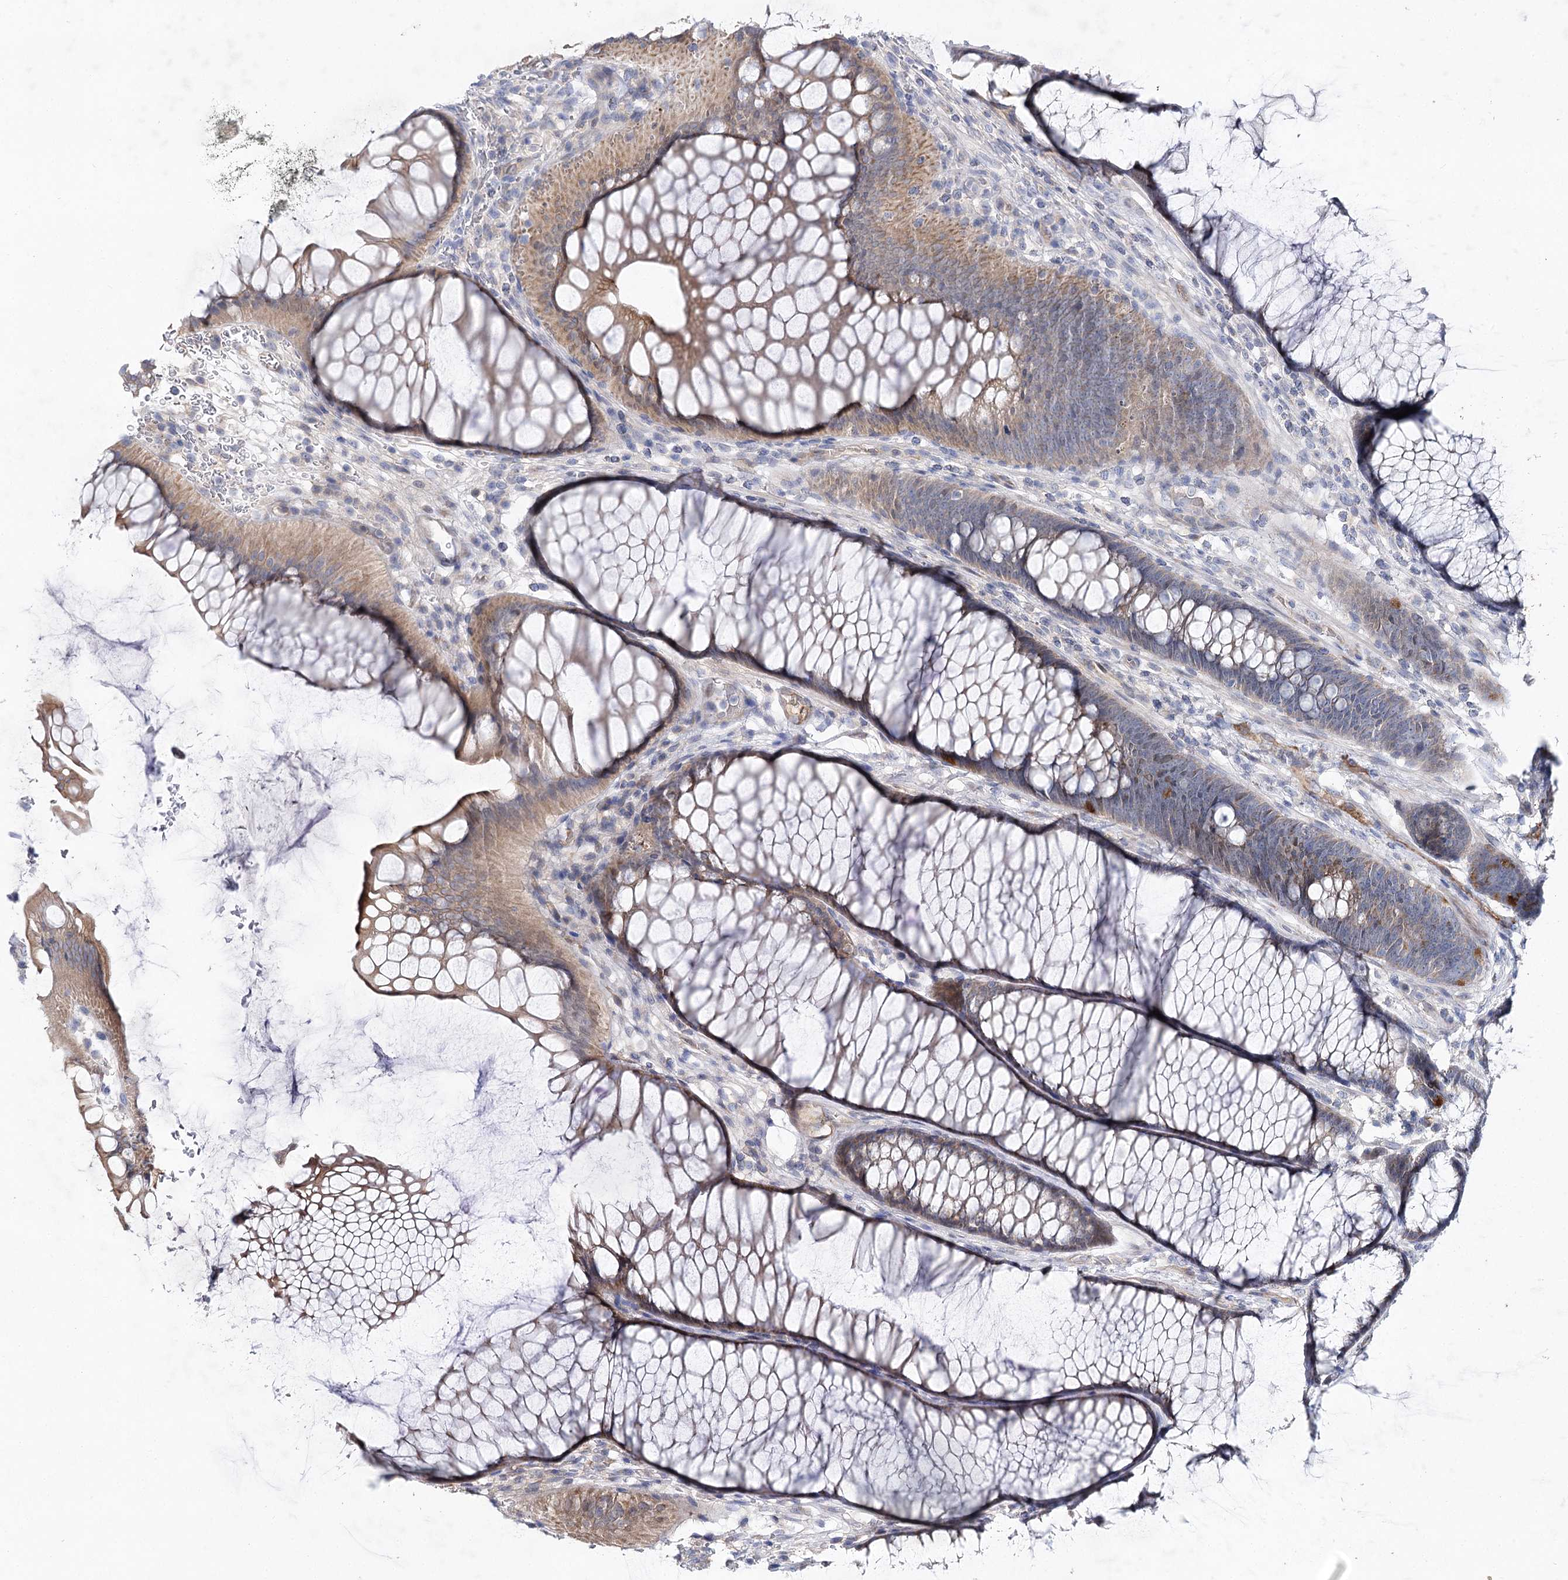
{"staining": {"intensity": "weak", "quantity": ">75%", "location": "cytoplasmic/membranous"}, "tissue": "colon", "cell_type": "Endothelial cells", "image_type": "normal", "snomed": [{"axis": "morphology", "description": "Normal tissue, NOS"}, {"axis": "topography", "description": "Colon"}], "caption": "Brown immunohistochemical staining in benign colon reveals weak cytoplasmic/membranous positivity in approximately >75% of endothelial cells. Ihc stains the protein of interest in brown and the nuclei are stained blue.", "gene": "LRRC14B", "patient": {"sex": "female", "age": 82}}